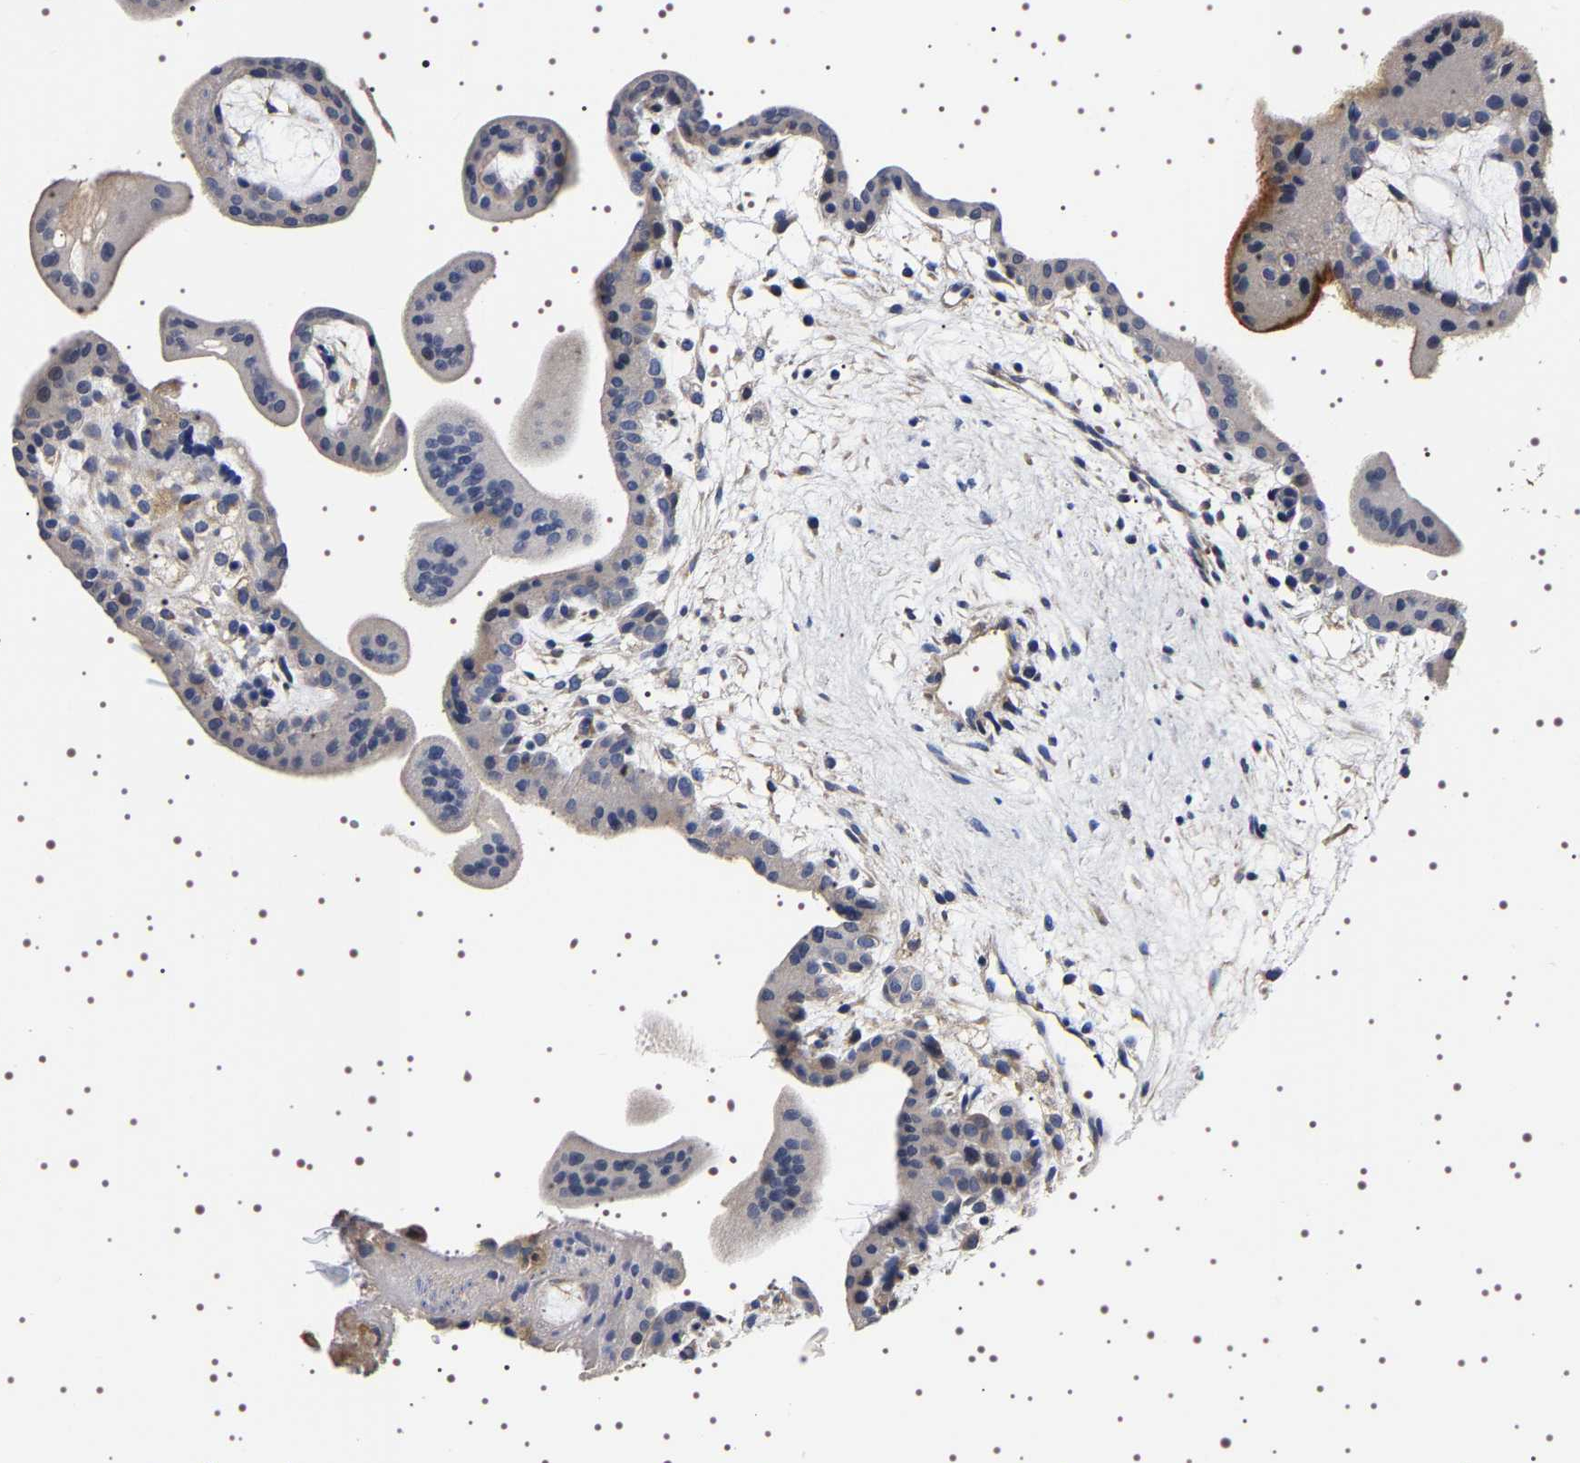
{"staining": {"intensity": "strong", "quantity": "<25%", "location": "cytoplasmic/membranous"}, "tissue": "placenta", "cell_type": "Trophoblastic cells", "image_type": "normal", "snomed": [{"axis": "morphology", "description": "Normal tissue, NOS"}, {"axis": "topography", "description": "Placenta"}], "caption": "Unremarkable placenta shows strong cytoplasmic/membranous expression in about <25% of trophoblastic cells.", "gene": "ALPL", "patient": {"sex": "female", "age": 35}}